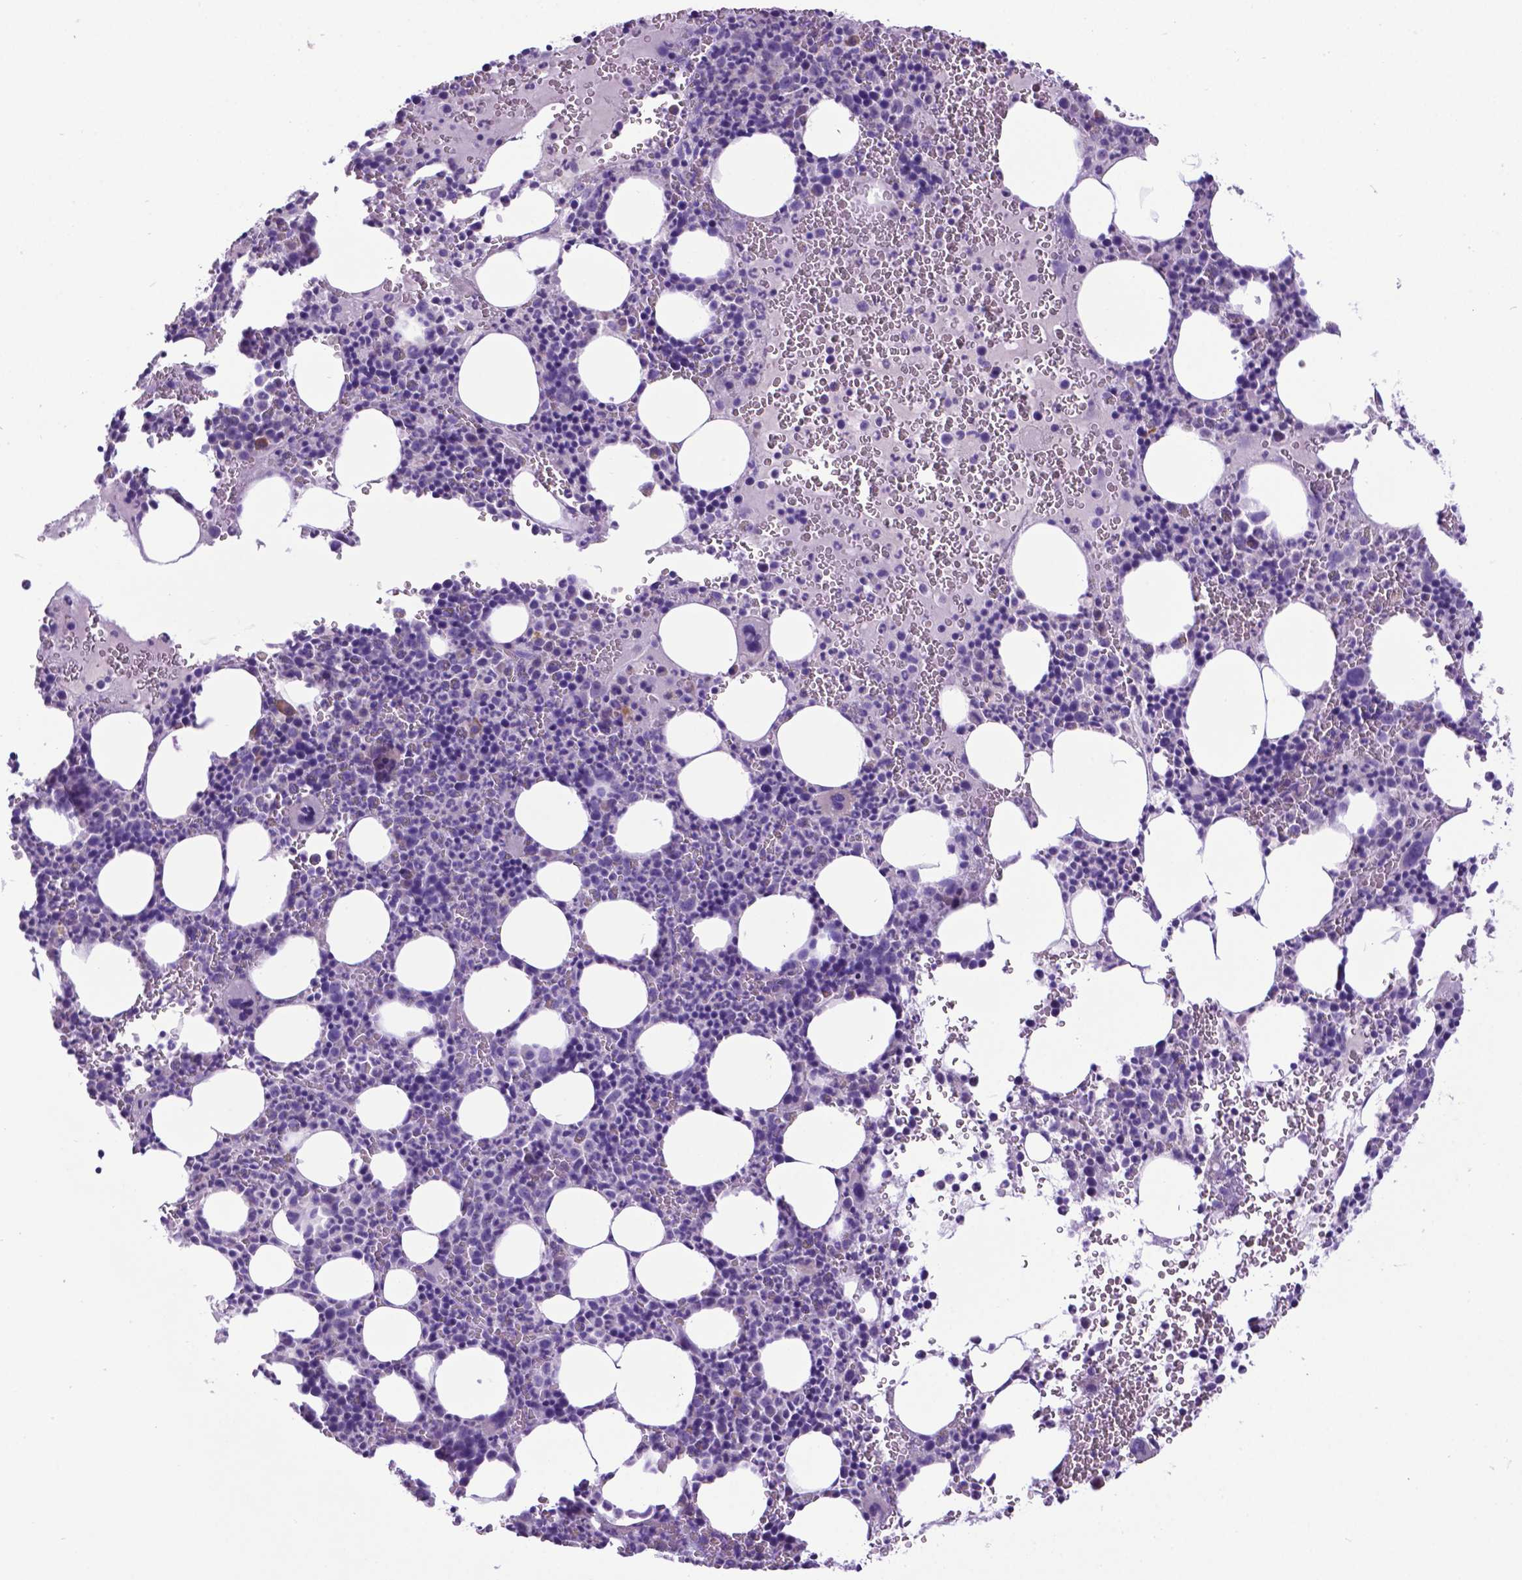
{"staining": {"intensity": "negative", "quantity": "none", "location": "none"}, "tissue": "bone marrow", "cell_type": "Hematopoietic cells", "image_type": "normal", "snomed": [{"axis": "morphology", "description": "Normal tissue, NOS"}, {"axis": "topography", "description": "Bone marrow"}], "caption": "A histopathology image of bone marrow stained for a protein demonstrates no brown staining in hematopoietic cells. (DAB (3,3'-diaminobenzidine) immunohistochemistry with hematoxylin counter stain).", "gene": "ADRA2B", "patient": {"sex": "male", "age": 63}}